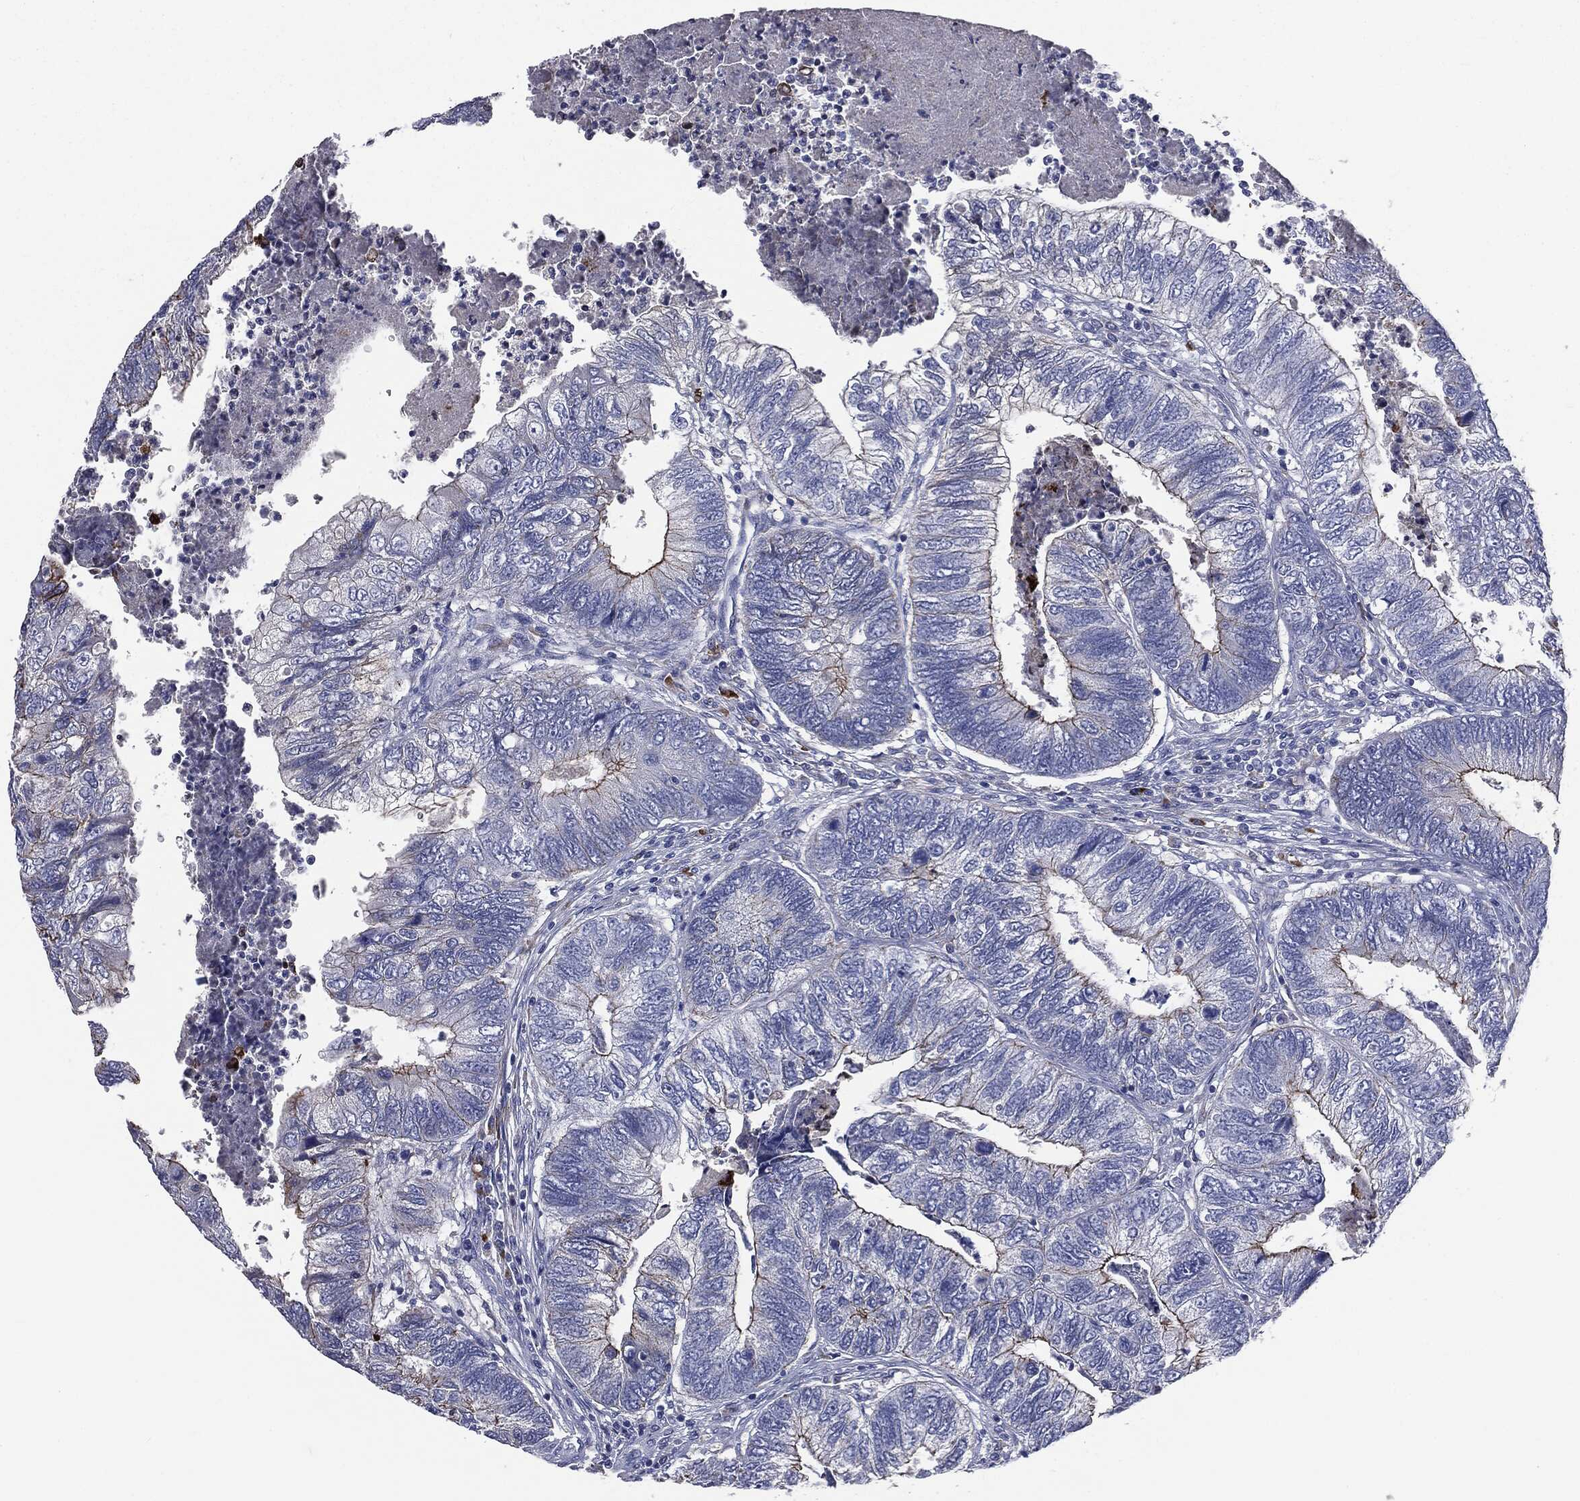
{"staining": {"intensity": "strong", "quantity": "<25%", "location": "cytoplasmic/membranous"}, "tissue": "colorectal cancer", "cell_type": "Tumor cells", "image_type": "cancer", "snomed": [{"axis": "morphology", "description": "Adenocarcinoma, NOS"}, {"axis": "topography", "description": "Colon"}], "caption": "Adenocarcinoma (colorectal) stained for a protein (brown) reveals strong cytoplasmic/membranous positive staining in about <25% of tumor cells.", "gene": "PTGS2", "patient": {"sex": "female", "age": 67}}